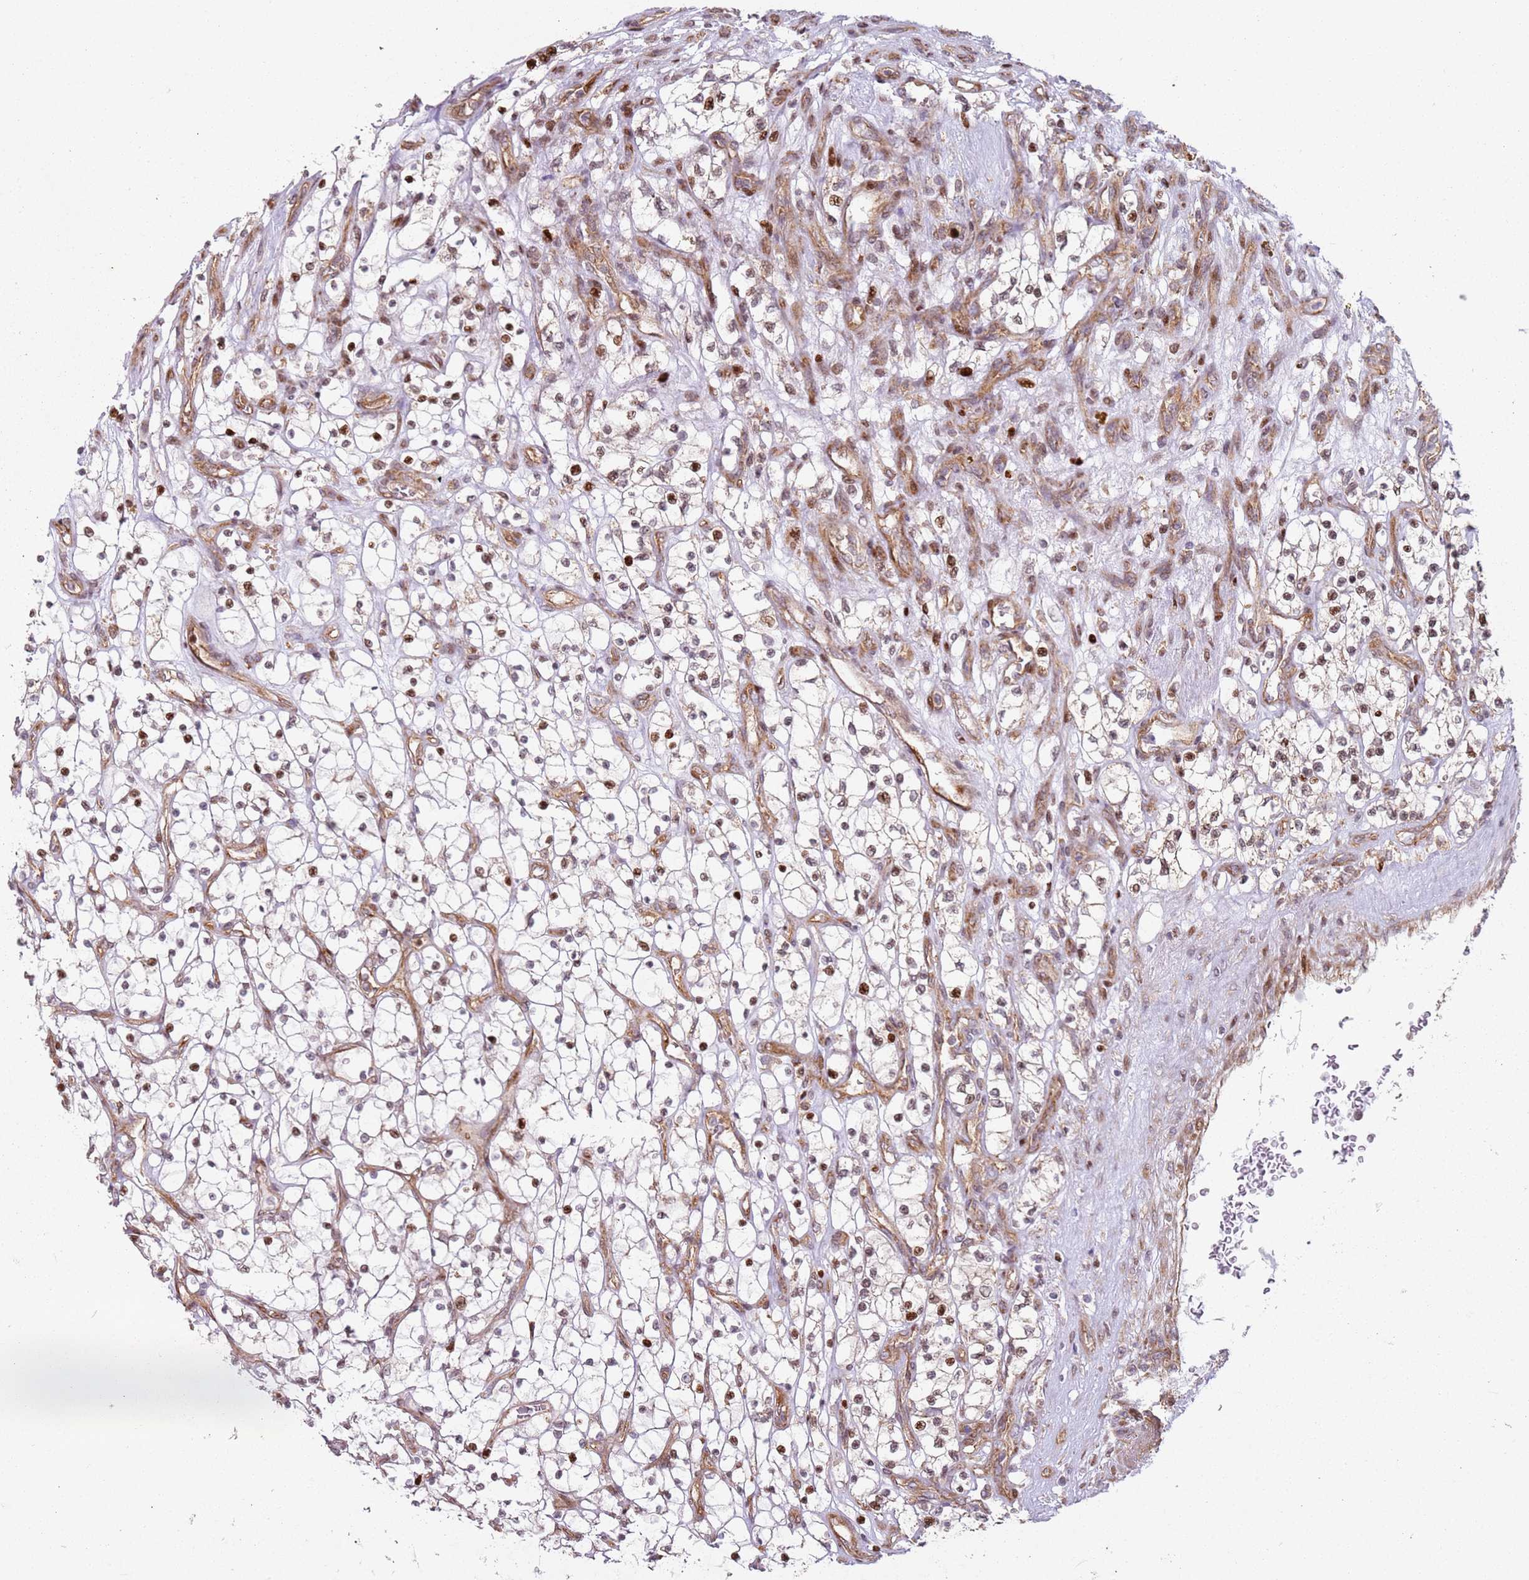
{"staining": {"intensity": "moderate", "quantity": "25%-75%", "location": "nuclear"}, "tissue": "renal cancer", "cell_type": "Tumor cells", "image_type": "cancer", "snomed": [{"axis": "morphology", "description": "Adenocarcinoma, NOS"}, {"axis": "topography", "description": "Kidney"}], "caption": "Tumor cells reveal medium levels of moderate nuclear expression in approximately 25%-75% of cells in human renal cancer (adenocarcinoma).", "gene": "HNRNPLL", "patient": {"sex": "female", "age": 69}}